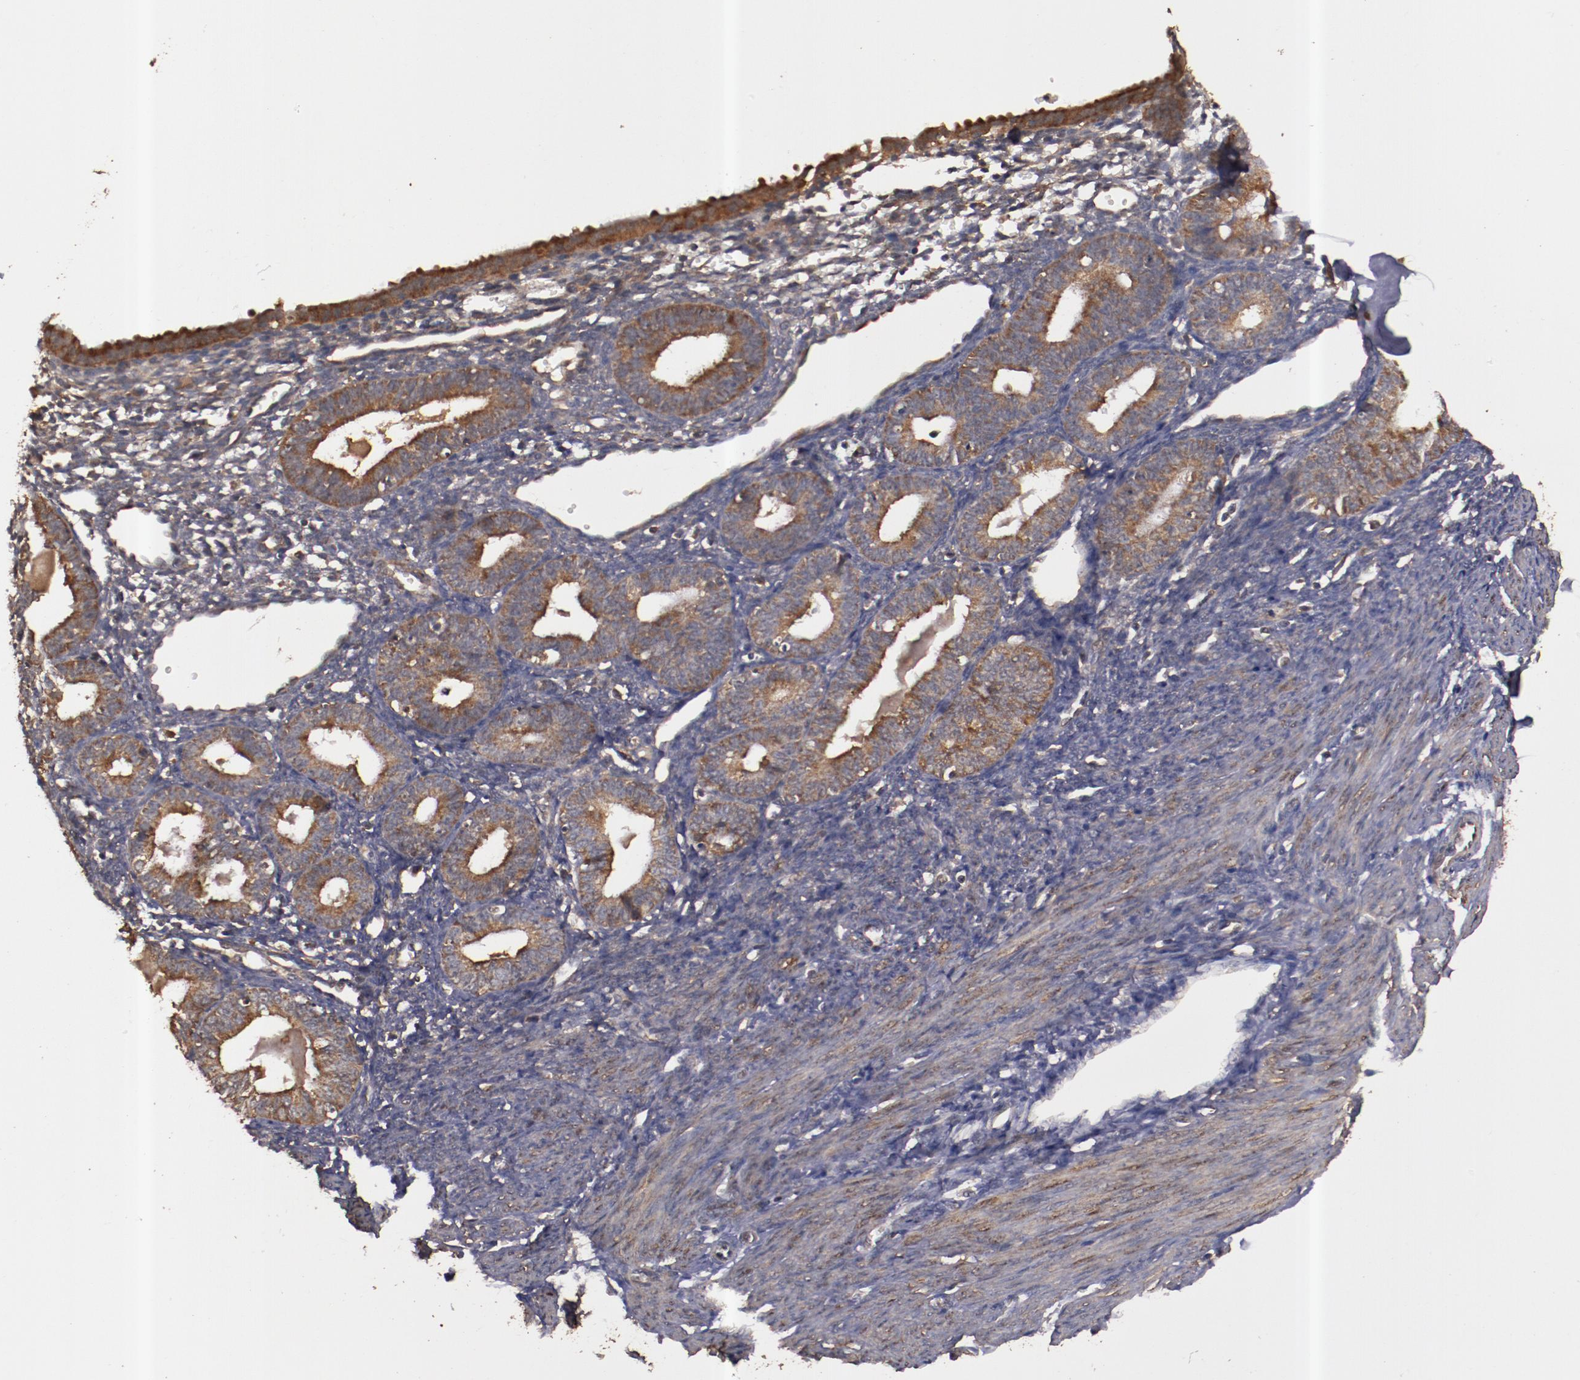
{"staining": {"intensity": "moderate", "quantity": "25%-75%", "location": "cytoplasmic/membranous"}, "tissue": "endometrium", "cell_type": "Cells in endometrial stroma", "image_type": "normal", "snomed": [{"axis": "morphology", "description": "Normal tissue, NOS"}, {"axis": "topography", "description": "Endometrium"}], "caption": "Moderate cytoplasmic/membranous positivity is present in approximately 25%-75% of cells in endometrial stroma in normal endometrium. (DAB = brown stain, brightfield microscopy at high magnification).", "gene": "TXNDC16", "patient": {"sex": "female", "age": 61}}